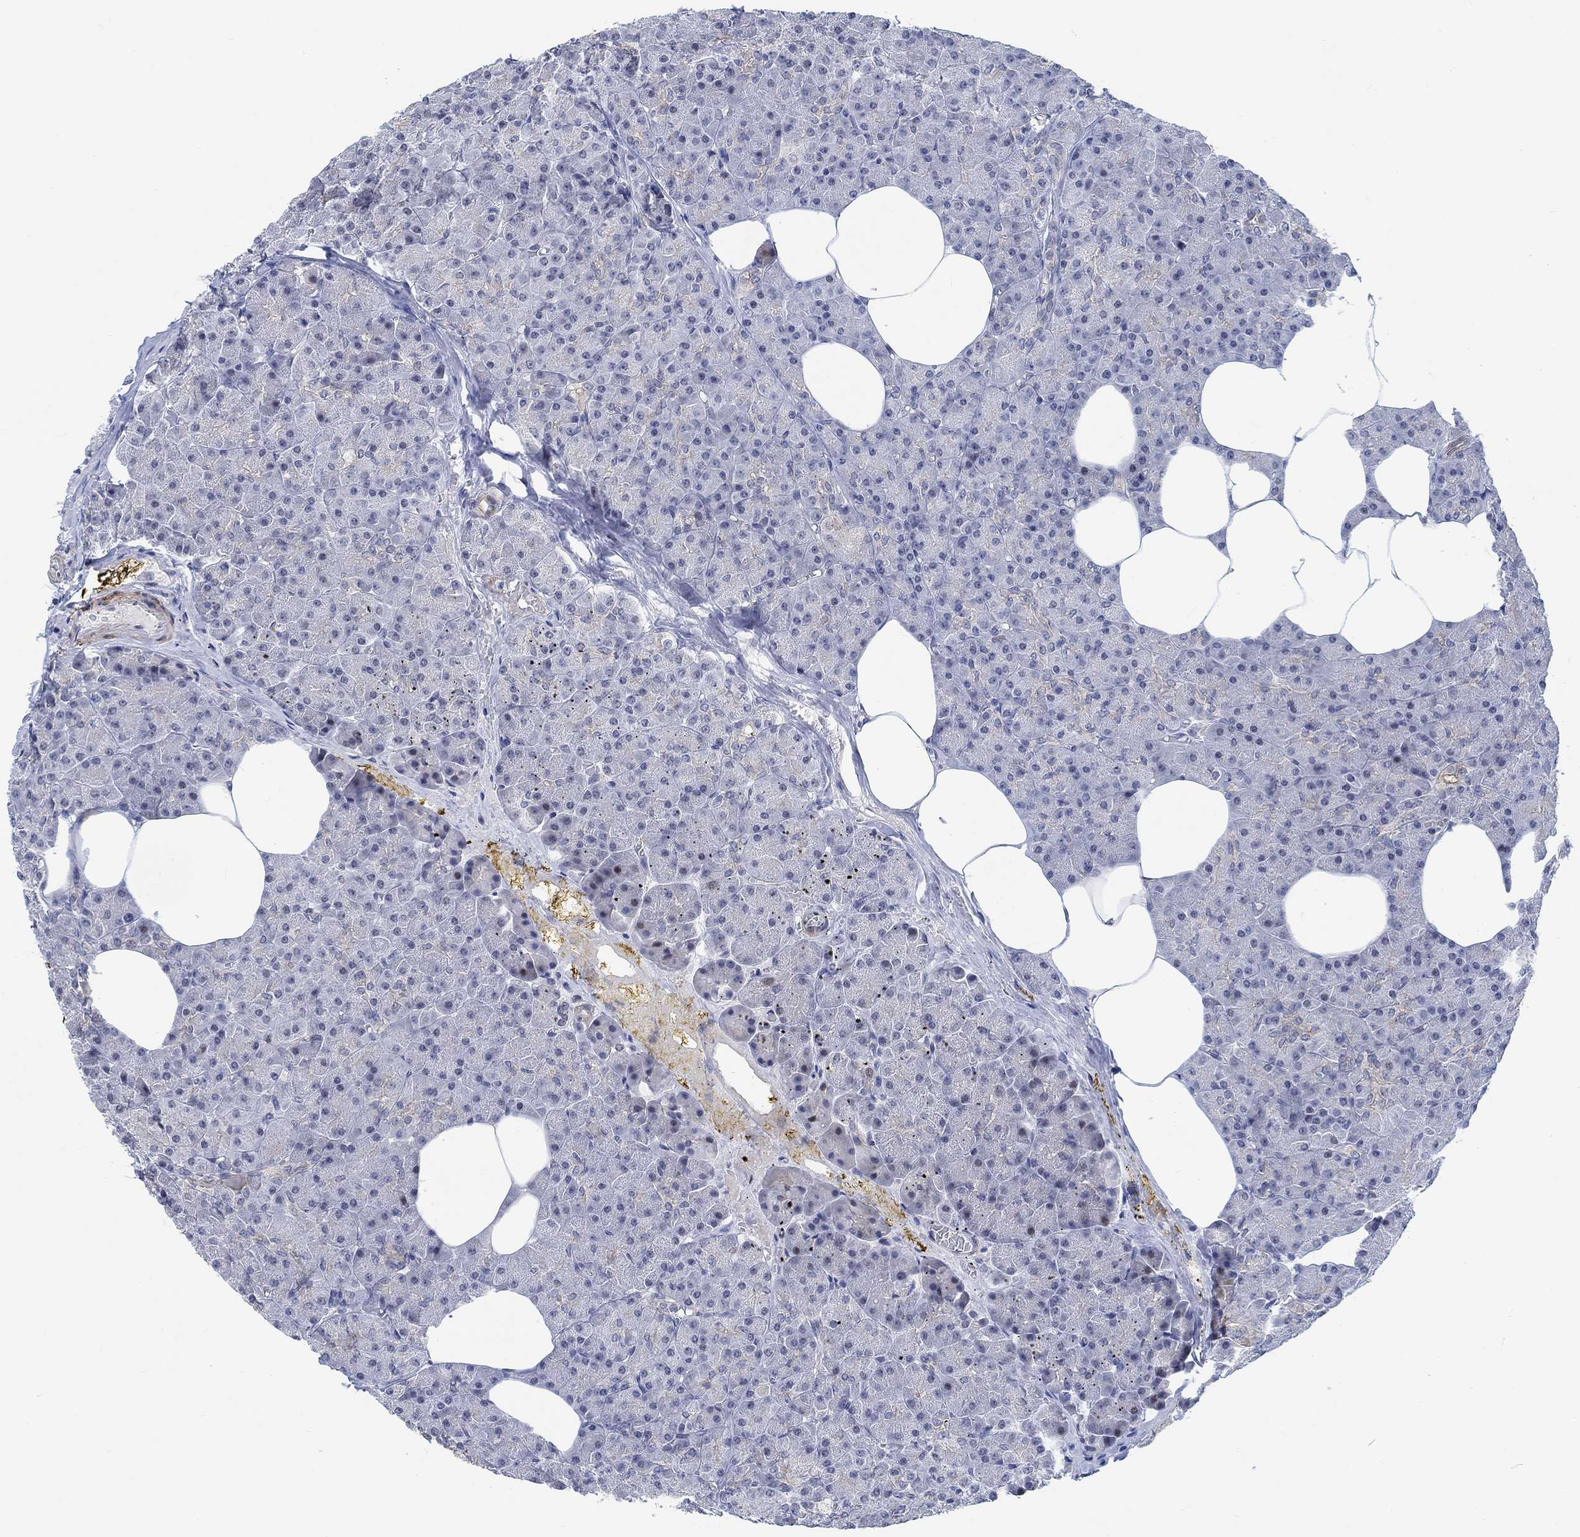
{"staining": {"intensity": "weak", "quantity": "<25%", "location": "cytoplasmic/membranous"}, "tissue": "pancreas", "cell_type": "Exocrine glandular cells", "image_type": "normal", "snomed": [{"axis": "morphology", "description": "Normal tissue, NOS"}, {"axis": "topography", "description": "Pancreas"}], "caption": "Immunohistochemistry image of benign pancreas: pancreas stained with DAB (3,3'-diaminobenzidine) reveals no significant protein staining in exocrine glandular cells.", "gene": "KCNH8", "patient": {"sex": "female", "age": 45}}